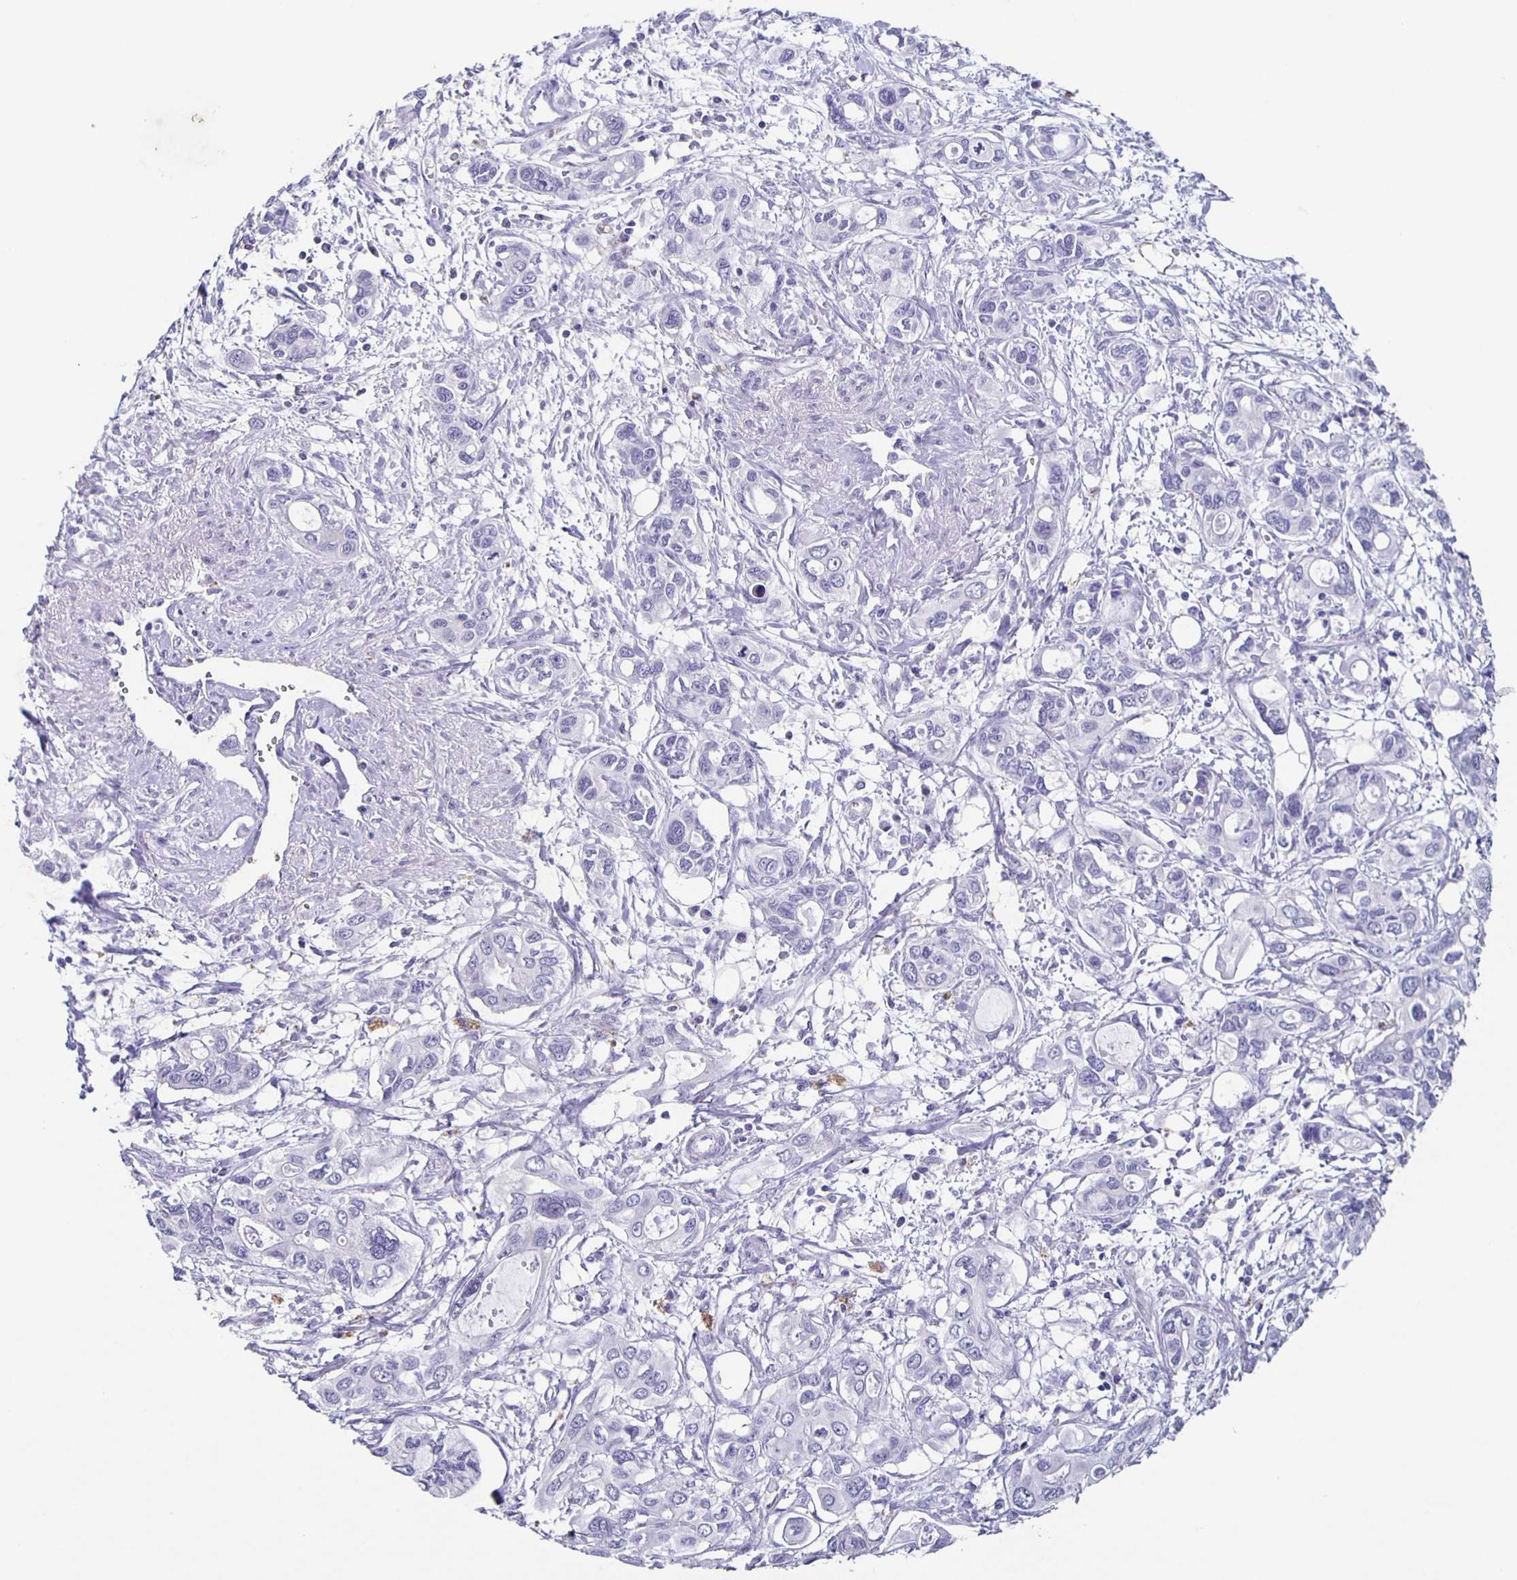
{"staining": {"intensity": "negative", "quantity": "none", "location": "none"}, "tissue": "pancreatic cancer", "cell_type": "Tumor cells", "image_type": "cancer", "snomed": [{"axis": "morphology", "description": "Adenocarcinoma, NOS"}, {"axis": "topography", "description": "Pancreas"}], "caption": "DAB immunohistochemical staining of human pancreatic cancer demonstrates no significant positivity in tumor cells.", "gene": "CARNS1", "patient": {"sex": "male", "age": 60}}